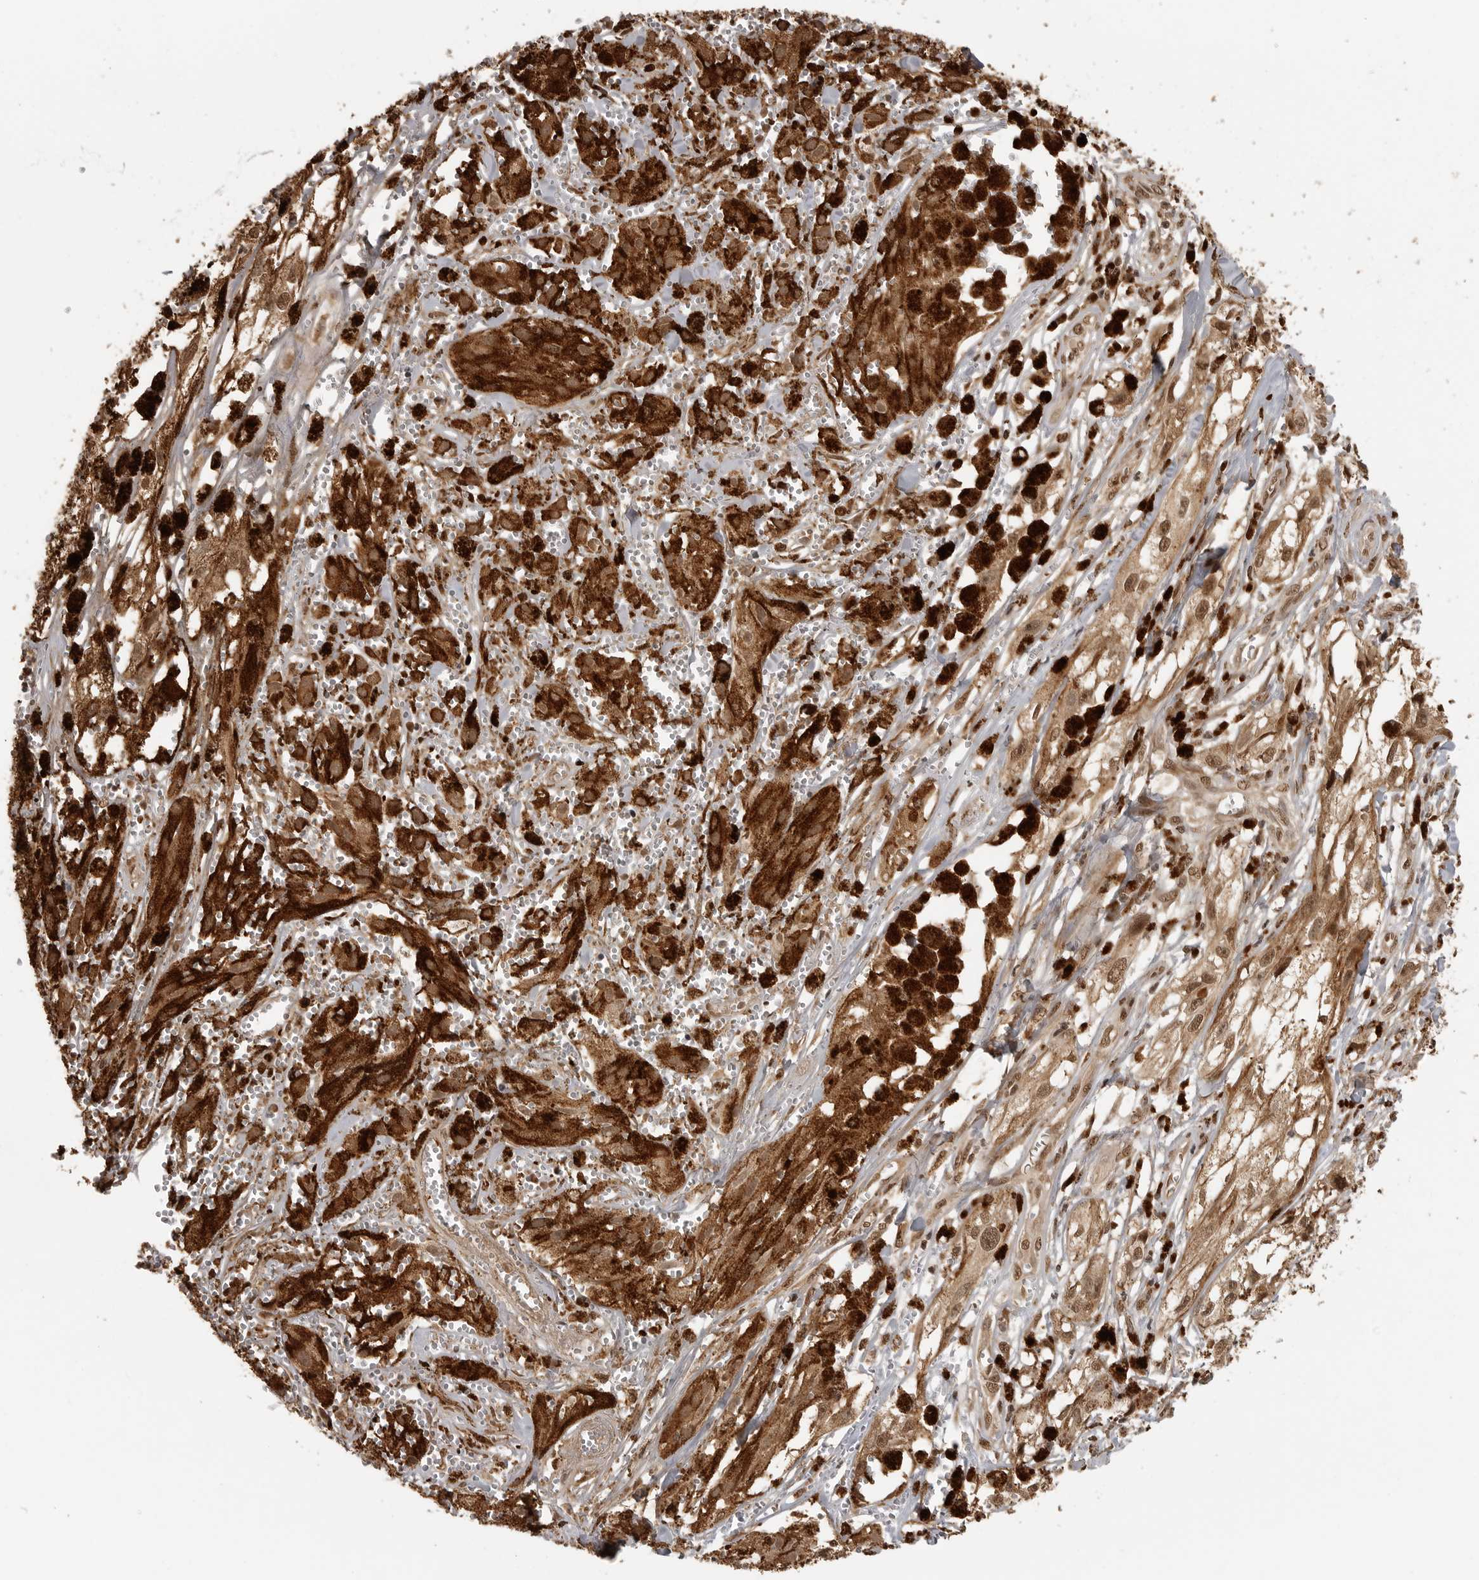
{"staining": {"intensity": "moderate", "quantity": ">75%", "location": "nuclear"}, "tissue": "melanoma", "cell_type": "Tumor cells", "image_type": "cancer", "snomed": [{"axis": "morphology", "description": "Malignant melanoma, NOS"}, {"axis": "topography", "description": "Skin"}], "caption": "Tumor cells show moderate nuclear expression in about >75% of cells in malignant melanoma. The protein of interest is shown in brown color, while the nuclei are stained blue.", "gene": "CLOCK", "patient": {"sex": "male", "age": 88}}